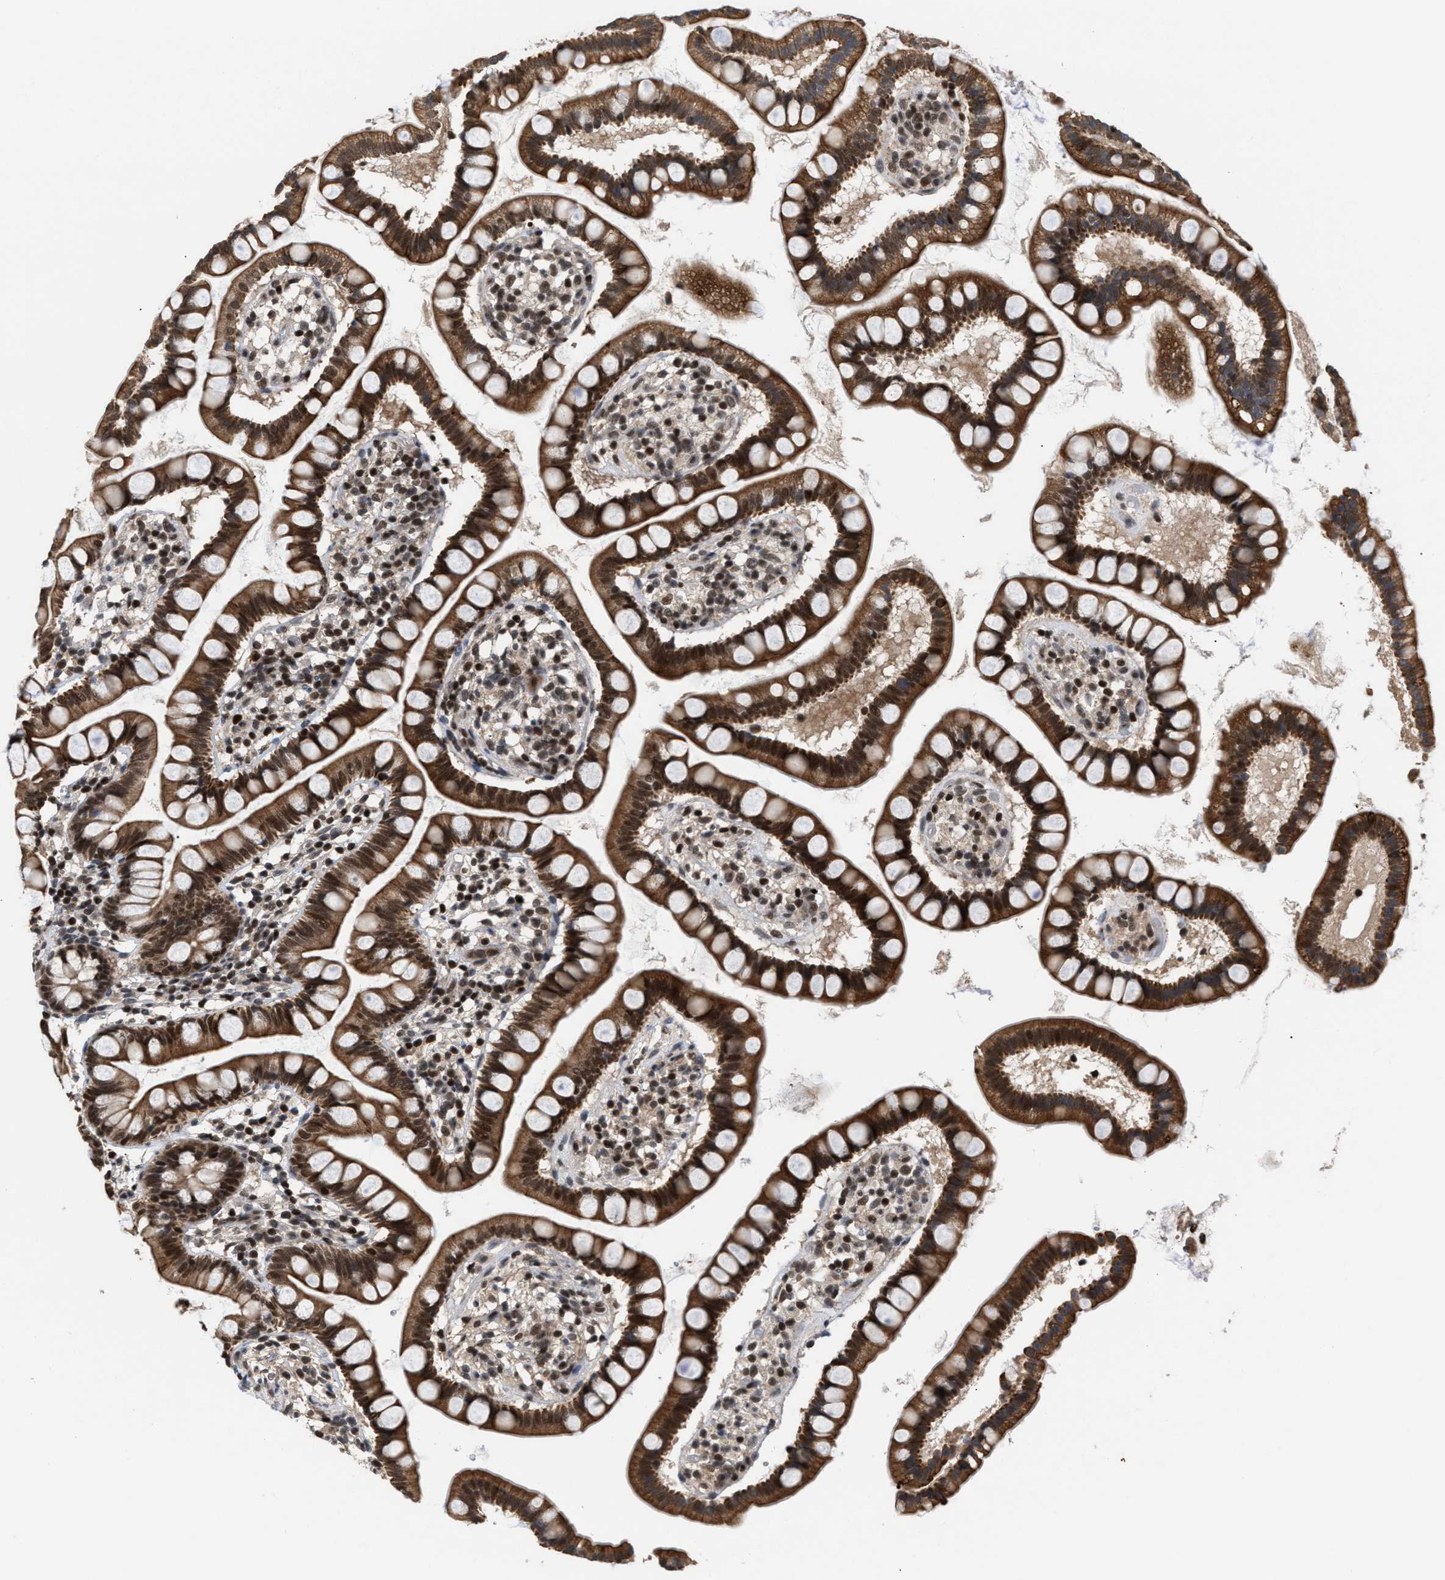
{"staining": {"intensity": "strong", "quantity": ">75%", "location": "cytoplasmic/membranous,nuclear"}, "tissue": "small intestine", "cell_type": "Glandular cells", "image_type": "normal", "snomed": [{"axis": "morphology", "description": "Normal tissue, NOS"}, {"axis": "topography", "description": "Small intestine"}], "caption": "Protein staining reveals strong cytoplasmic/membranous,nuclear expression in about >75% of glandular cells in unremarkable small intestine.", "gene": "C9orf78", "patient": {"sex": "female", "age": 84}}